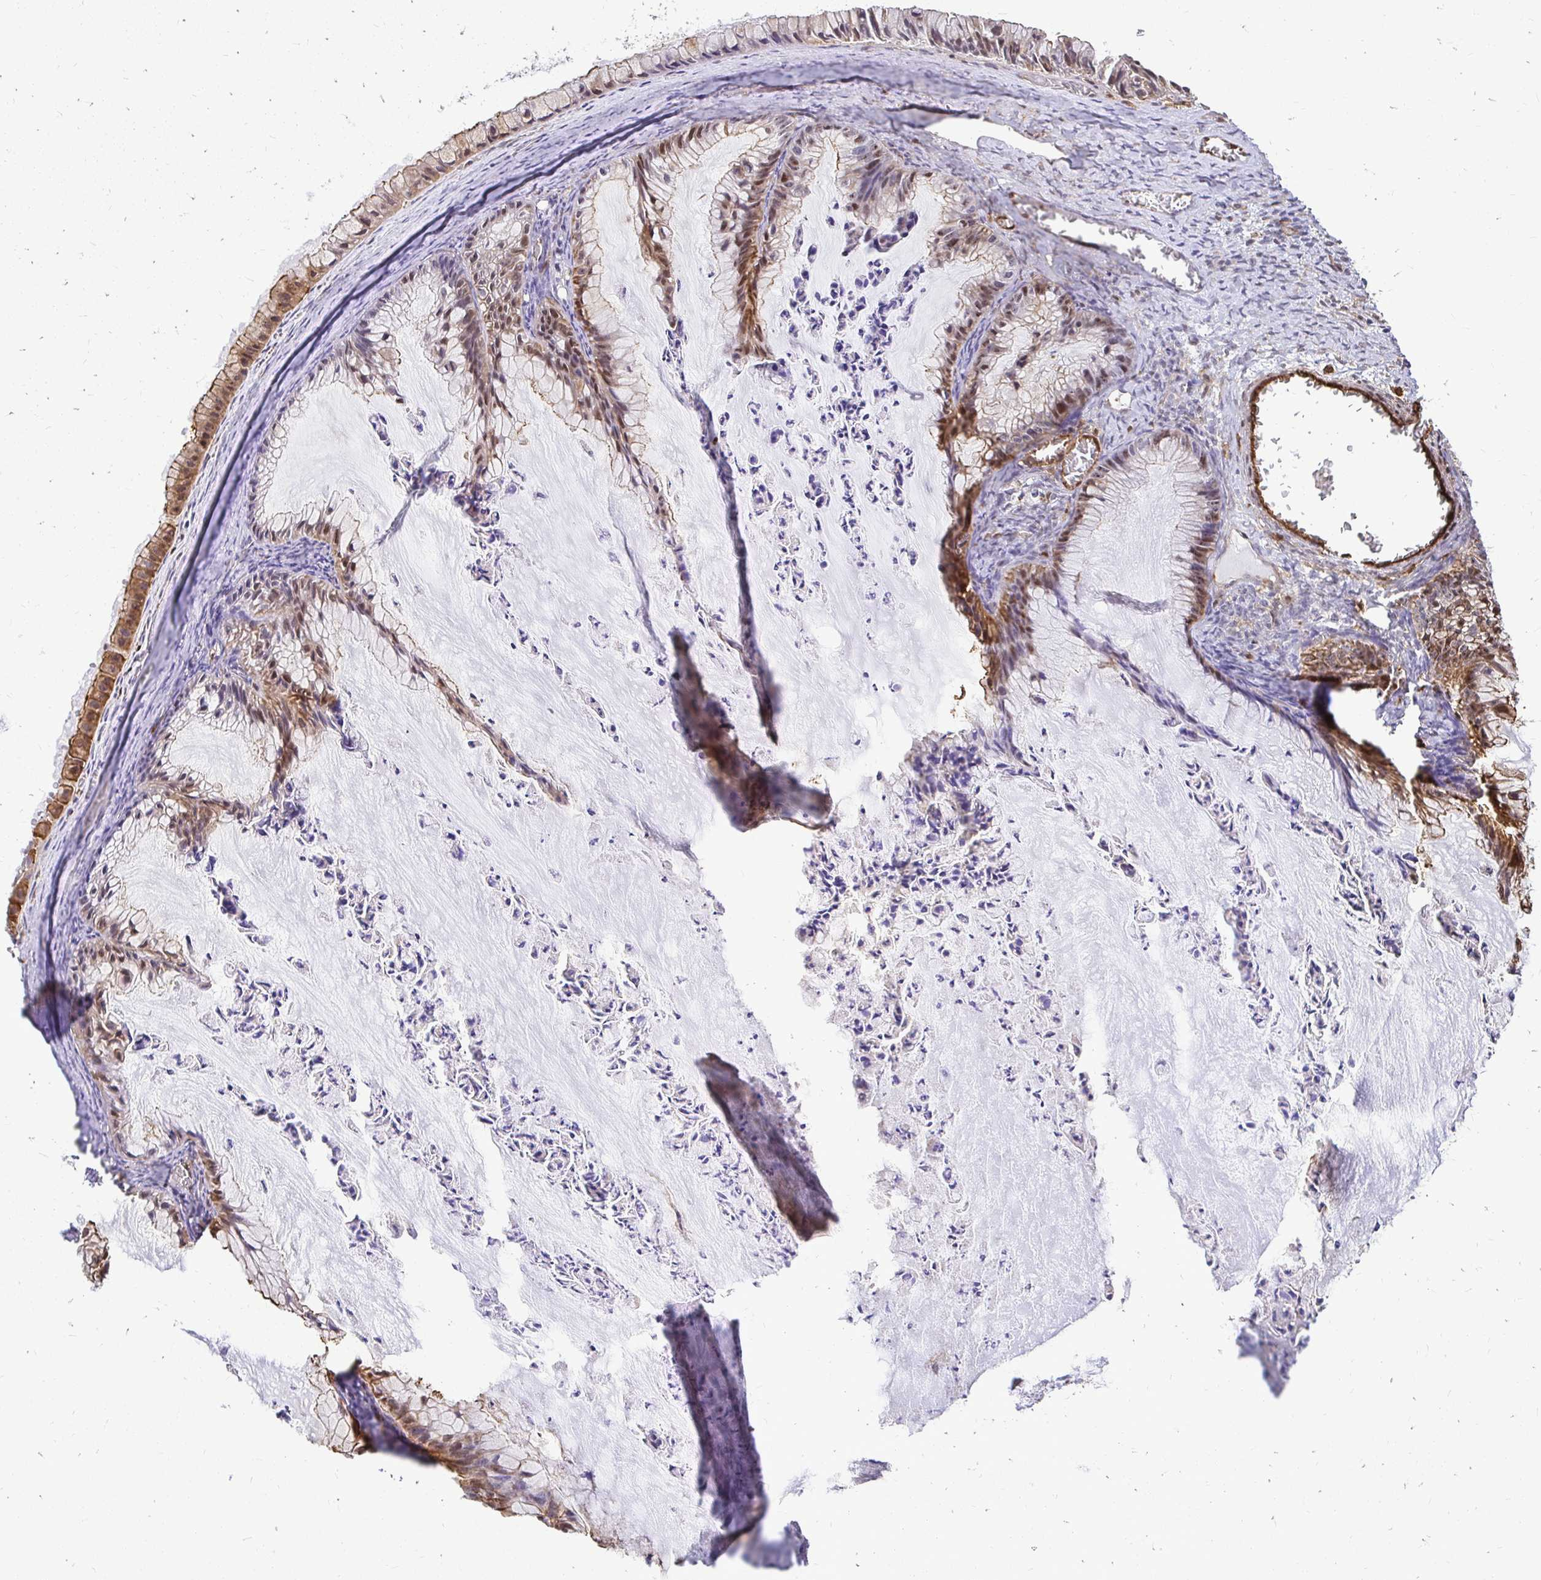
{"staining": {"intensity": "moderate", "quantity": "25%-75%", "location": "cytoplasmic/membranous,nuclear"}, "tissue": "ovarian cancer", "cell_type": "Tumor cells", "image_type": "cancer", "snomed": [{"axis": "morphology", "description": "Cystadenocarcinoma, mucinous, NOS"}, {"axis": "topography", "description": "Ovary"}], "caption": "High-power microscopy captured an IHC photomicrograph of mucinous cystadenocarcinoma (ovarian), revealing moderate cytoplasmic/membranous and nuclear expression in approximately 25%-75% of tumor cells.", "gene": "GSN", "patient": {"sex": "female", "age": 72}}